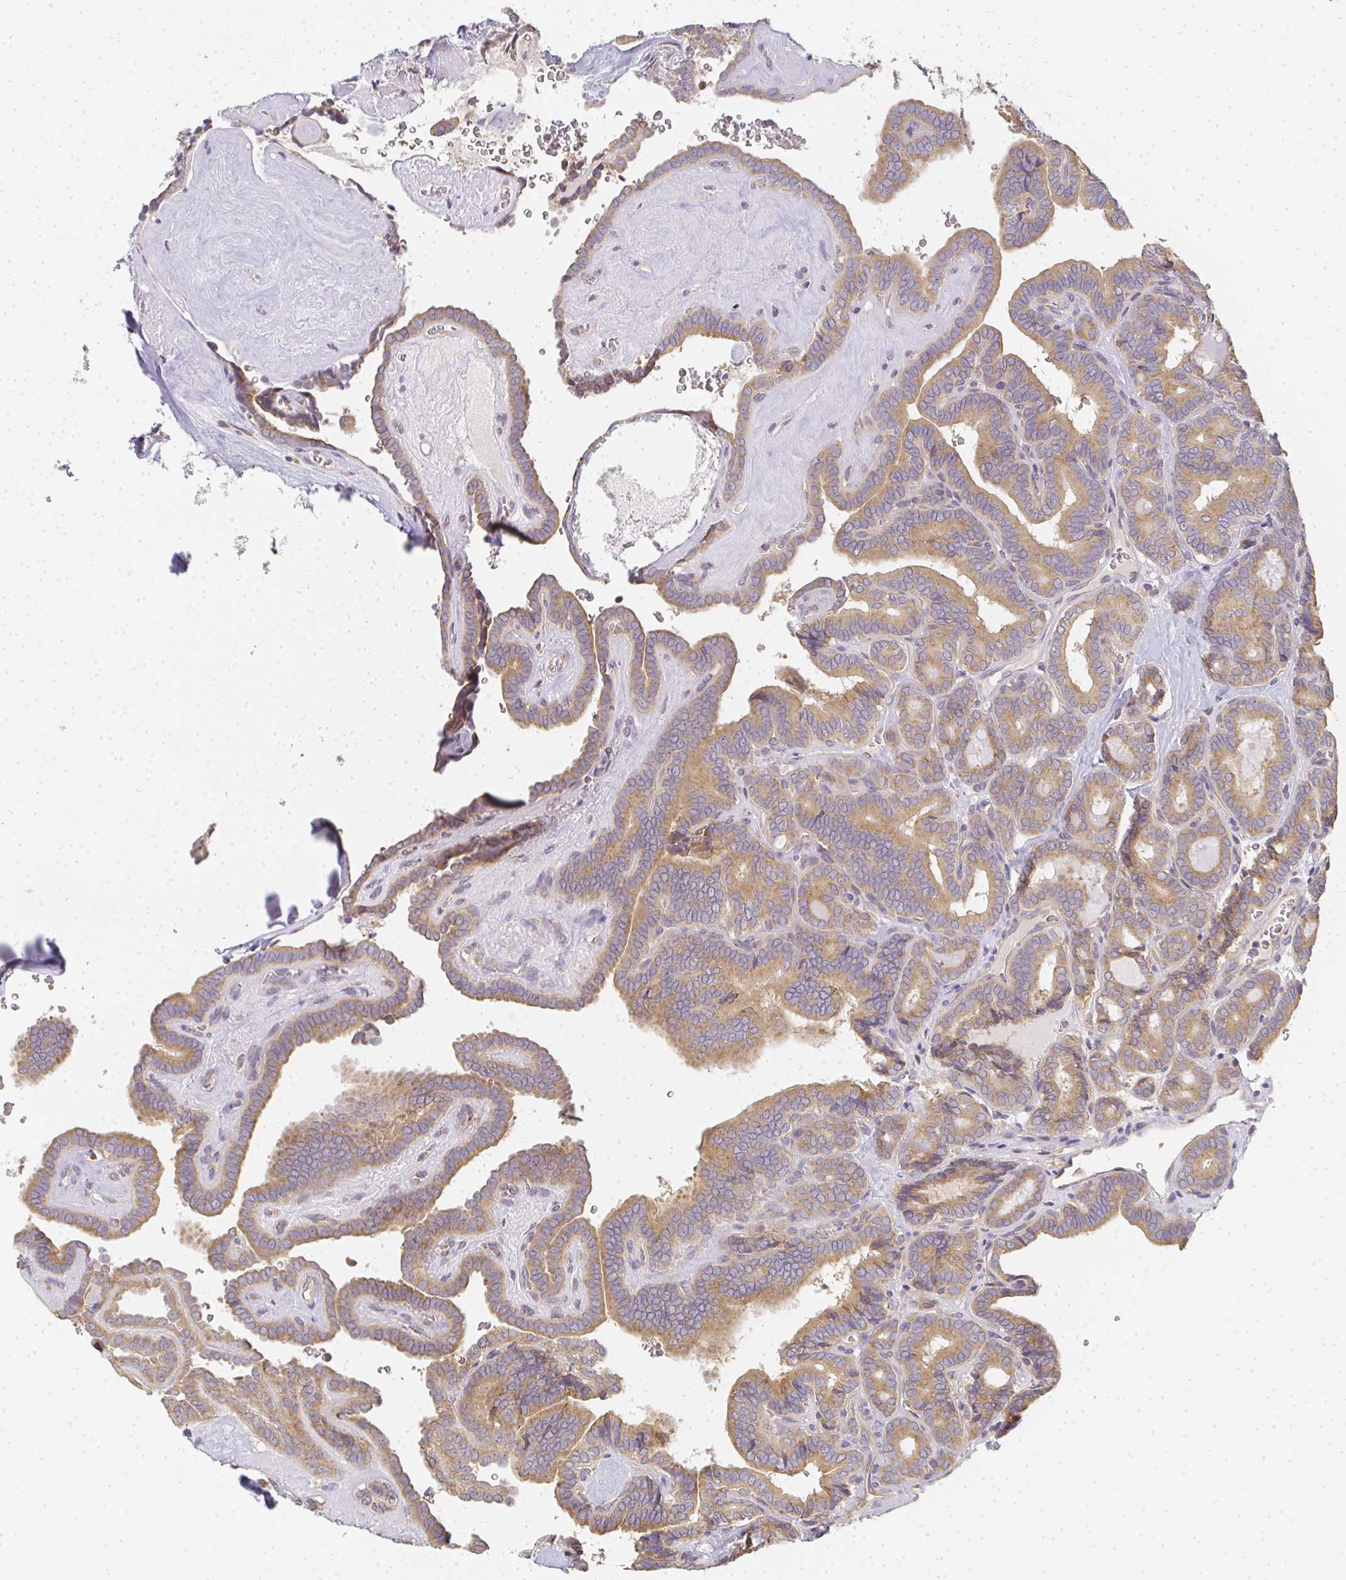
{"staining": {"intensity": "moderate", "quantity": ">75%", "location": "cytoplasmic/membranous"}, "tissue": "thyroid cancer", "cell_type": "Tumor cells", "image_type": "cancer", "snomed": [{"axis": "morphology", "description": "Papillary adenocarcinoma, NOS"}, {"axis": "topography", "description": "Thyroid gland"}], "caption": "Protein staining of thyroid cancer tissue exhibits moderate cytoplasmic/membranous positivity in about >75% of tumor cells. Nuclei are stained in blue.", "gene": "SLC35B3", "patient": {"sex": "female", "age": 21}}